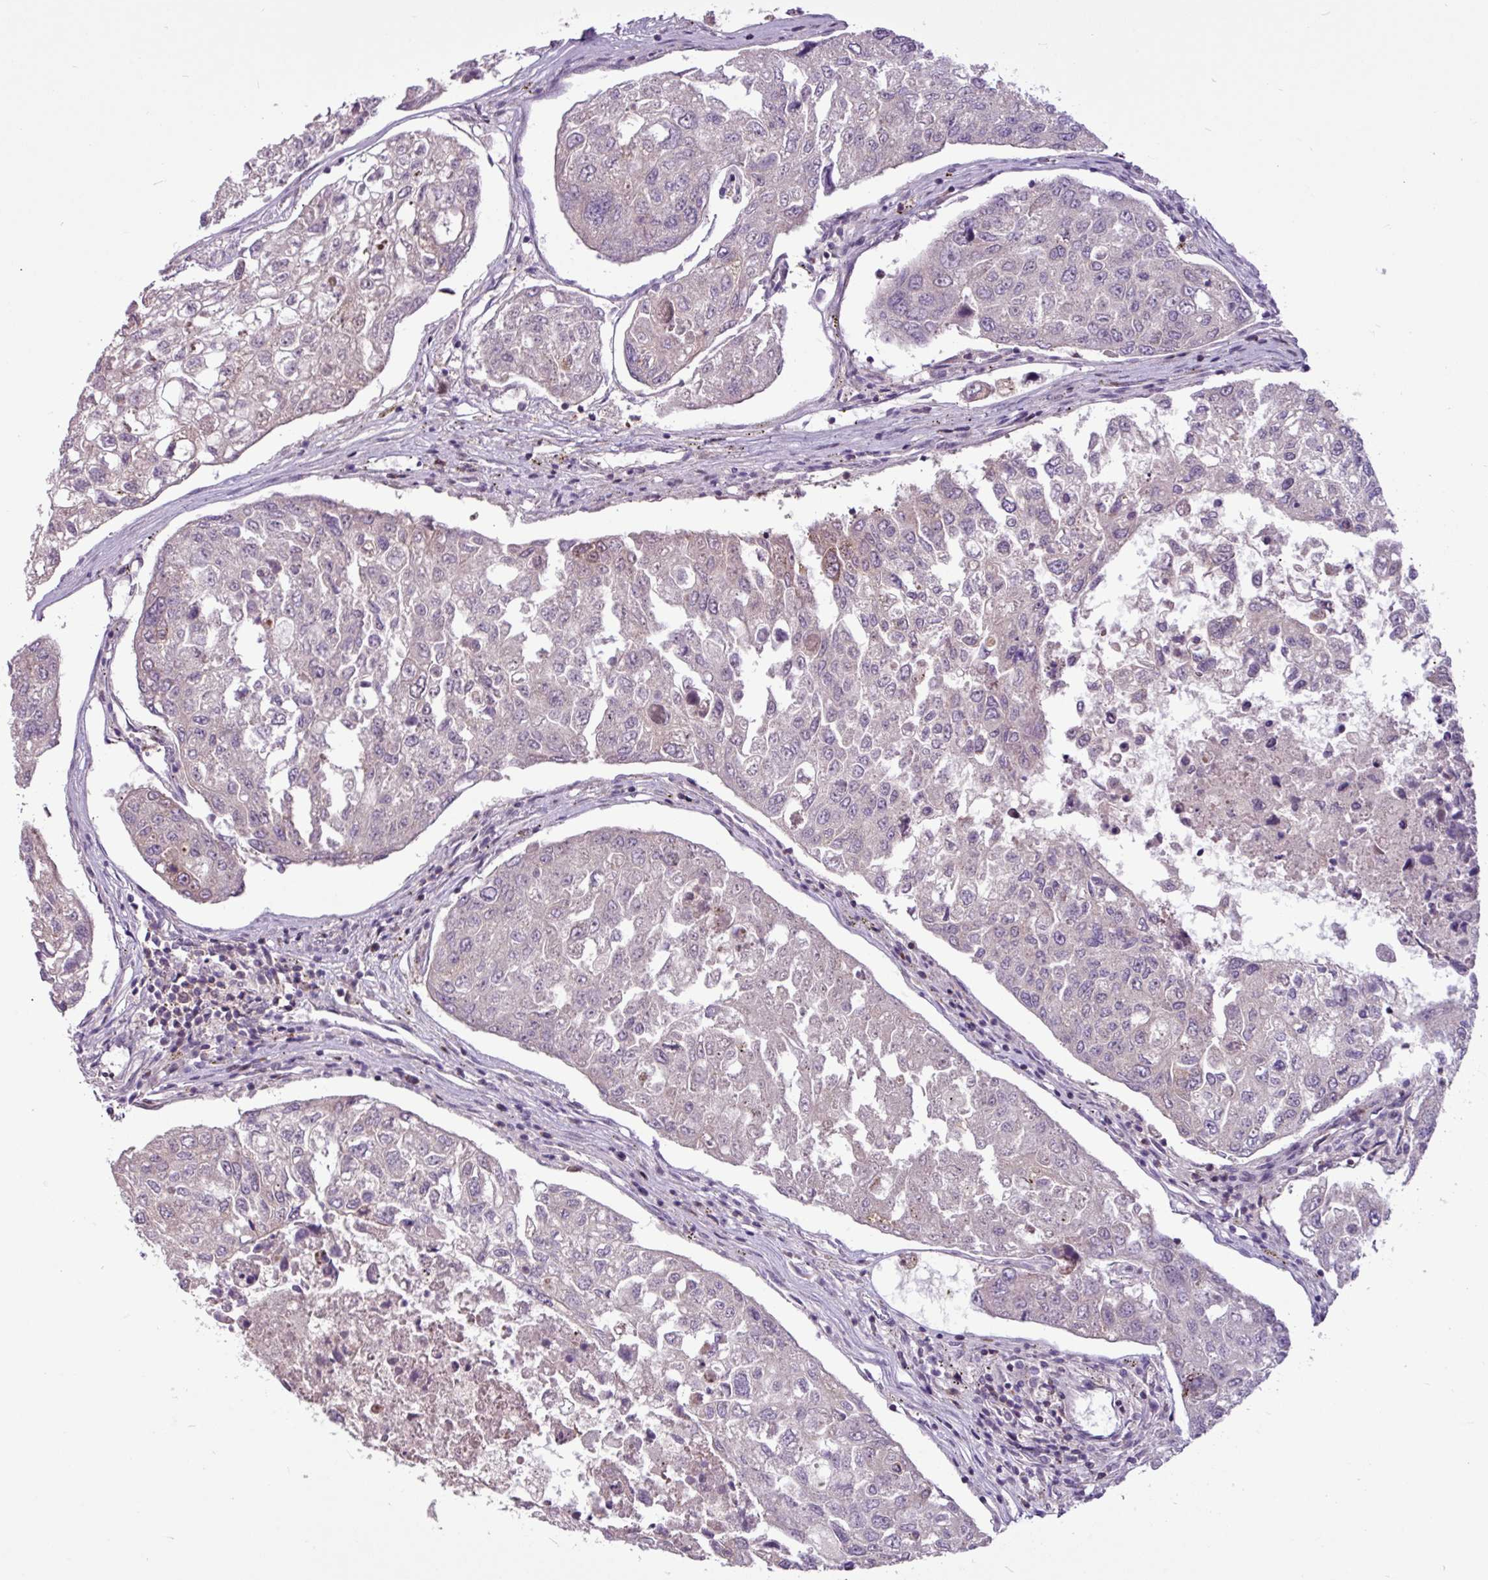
{"staining": {"intensity": "weak", "quantity": "<25%", "location": "cytoplasmic/membranous"}, "tissue": "urothelial cancer", "cell_type": "Tumor cells", "image_type": "cancer", "snomed": [{"axis": "morphology", "description": "Urothelial carcinoma, High grade"}, {"axis": "topography", "description": "Lymph node"}, {"axis": "topography", "description": "Urinary bladder"}], "caption": "A micrograph of human urothelial cancer is negative for staining in tumor cells.", "gene": "MROH2A", "patient": {"sex": "male", "age": 51}}